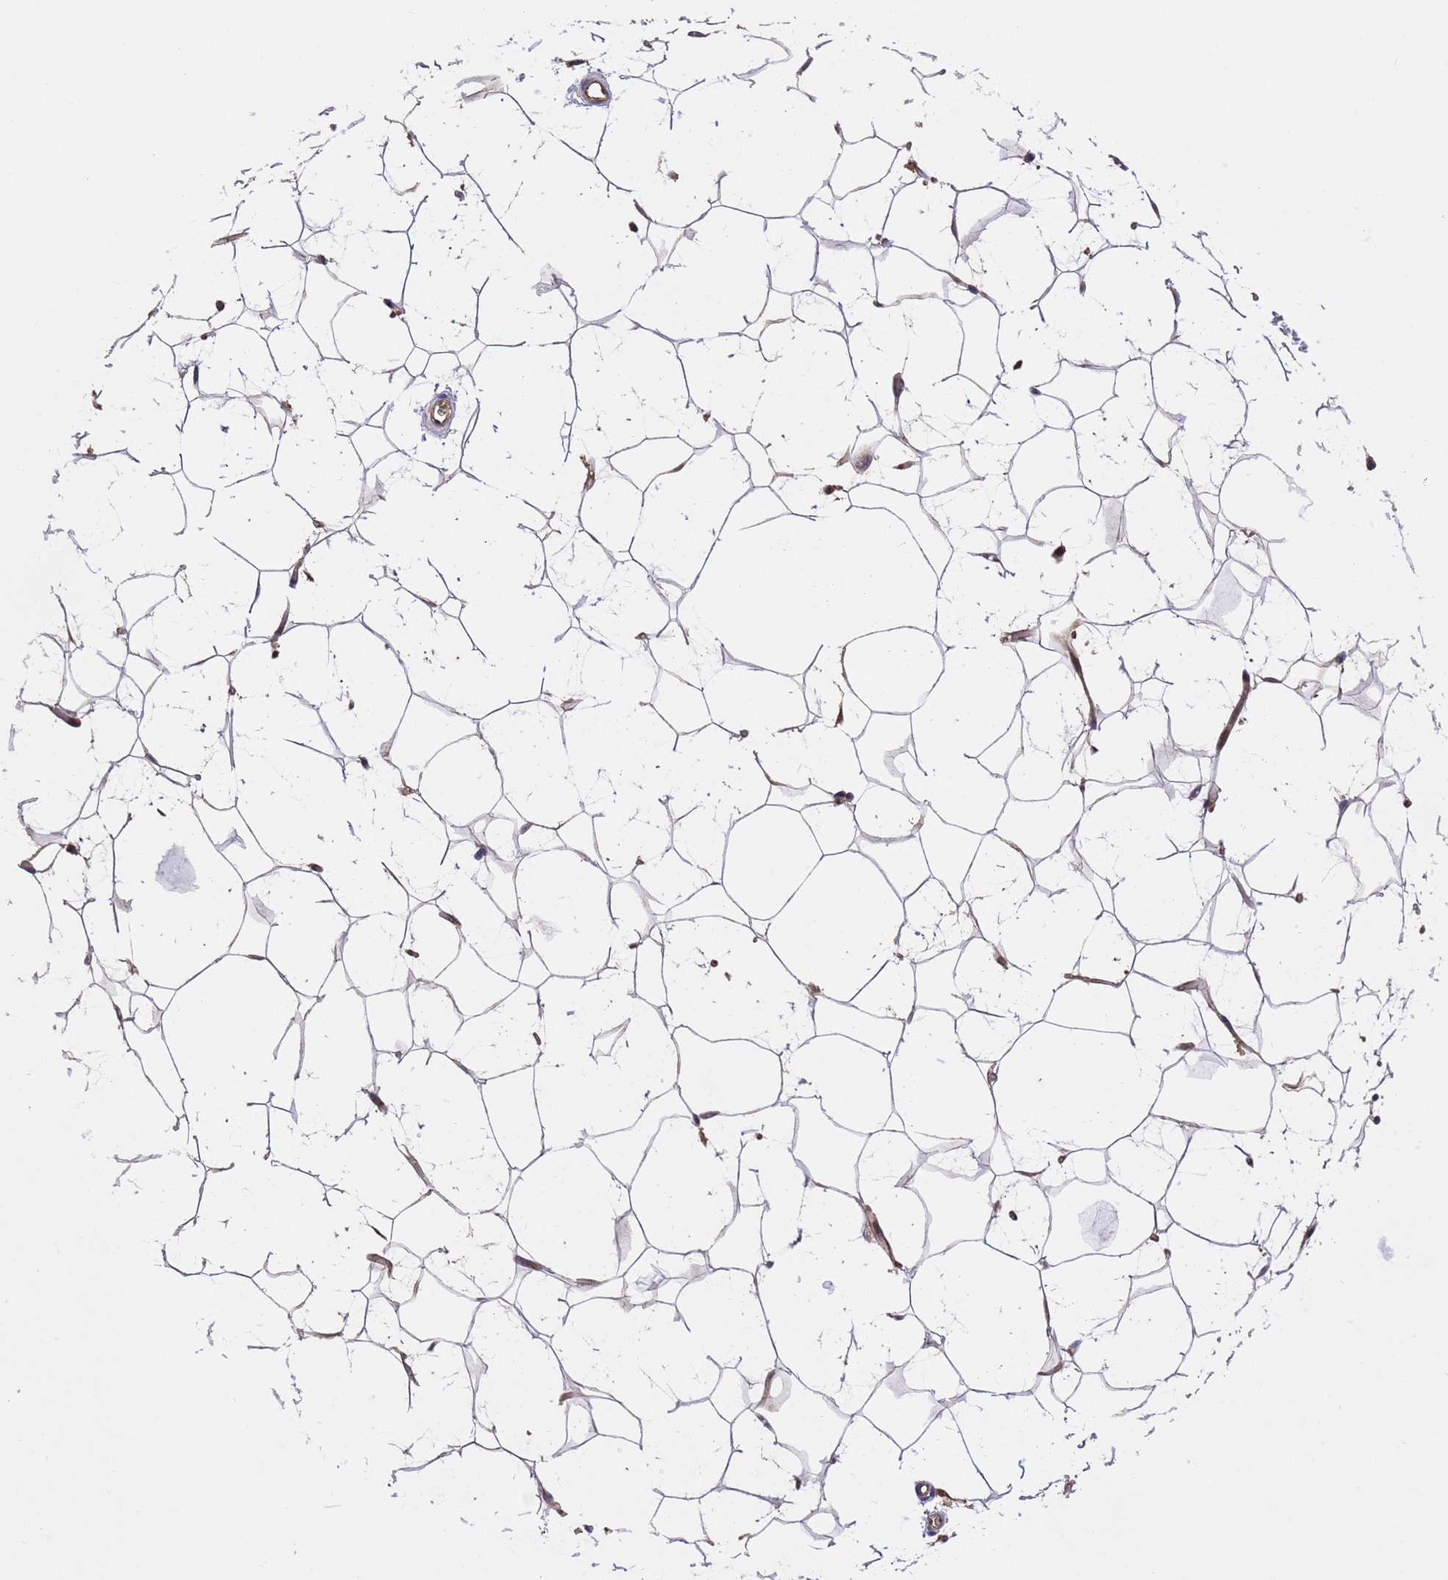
{"staining": {"intensity": "moderate", "quantity": ">75%", "location": "cytoplasmic/membranous"}, "tissue": "adipose tissue", "cell_type": "Adipocytes", "image_type": "normal", "snomed": [{"axis": "morphology", "description": "Normal tissue, NOS"}, {"axis": "topography", "description": "Breast"}], "caption": "Human adipose tissue stained with a brown dye demonstrates moderate cytoplasmic/membranous positive staining in approximately >75% of adipocytes.", "gene": "TSR3", "patient": {"sex": "female", "age": 26}}